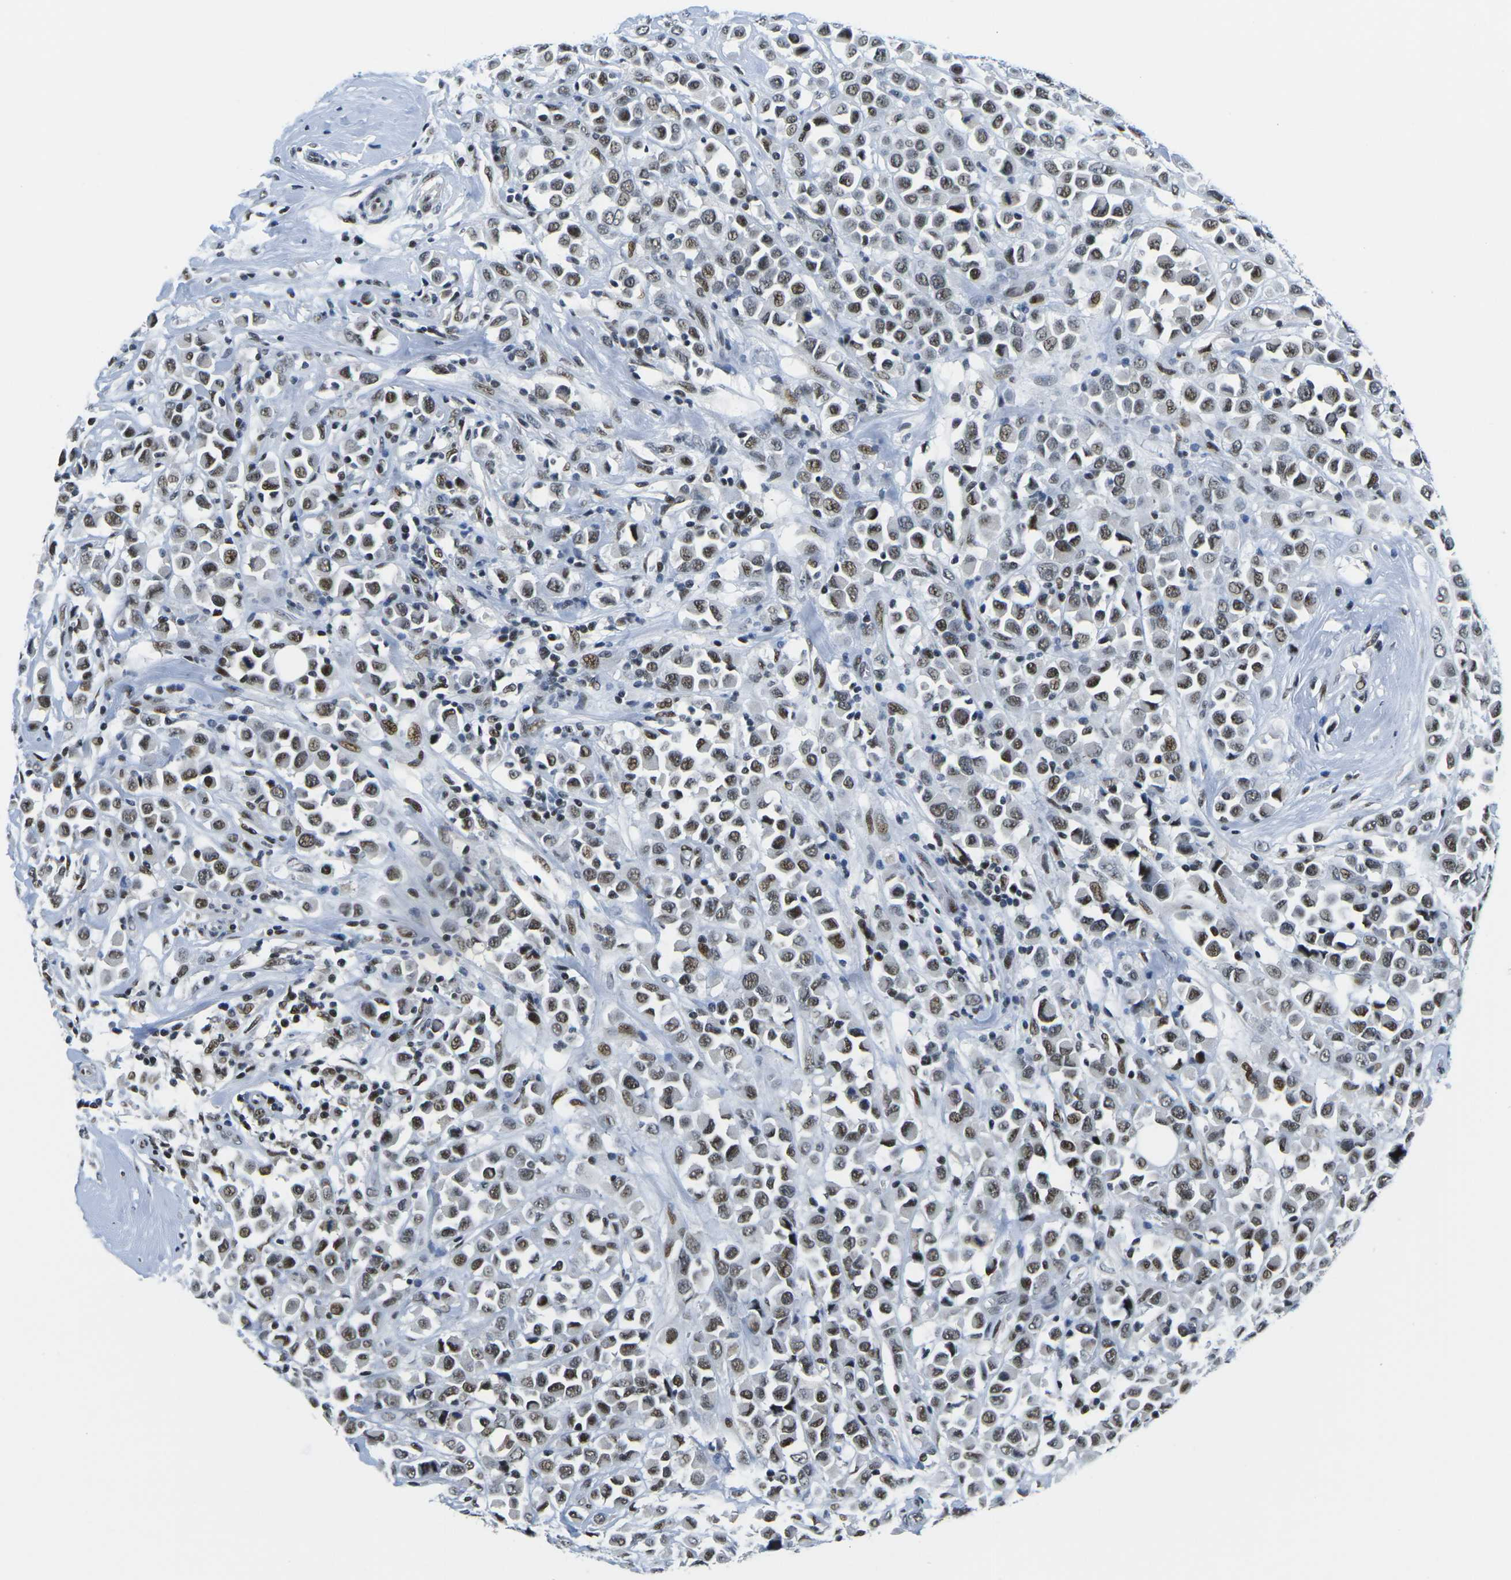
{"staining": {"intensity": "moderate", "quantity": ">75%", "location": "nuclear"}, "tissue": "breast cancer", "cell_type": "Tumor cells", "image_type": "cancer", "snomed": [{"axis": "morphology", "description": "Duct carcinoma"}, {"axis": "topography", "description": "Breast"}], "caption": "Moderate nuclear staining is present in approximately >75% of tumor cells in breast cancer (infiltrating ductal carcinoma).", "gene": "PRPF8", "patient": {"sex": "female", "age": 61}}